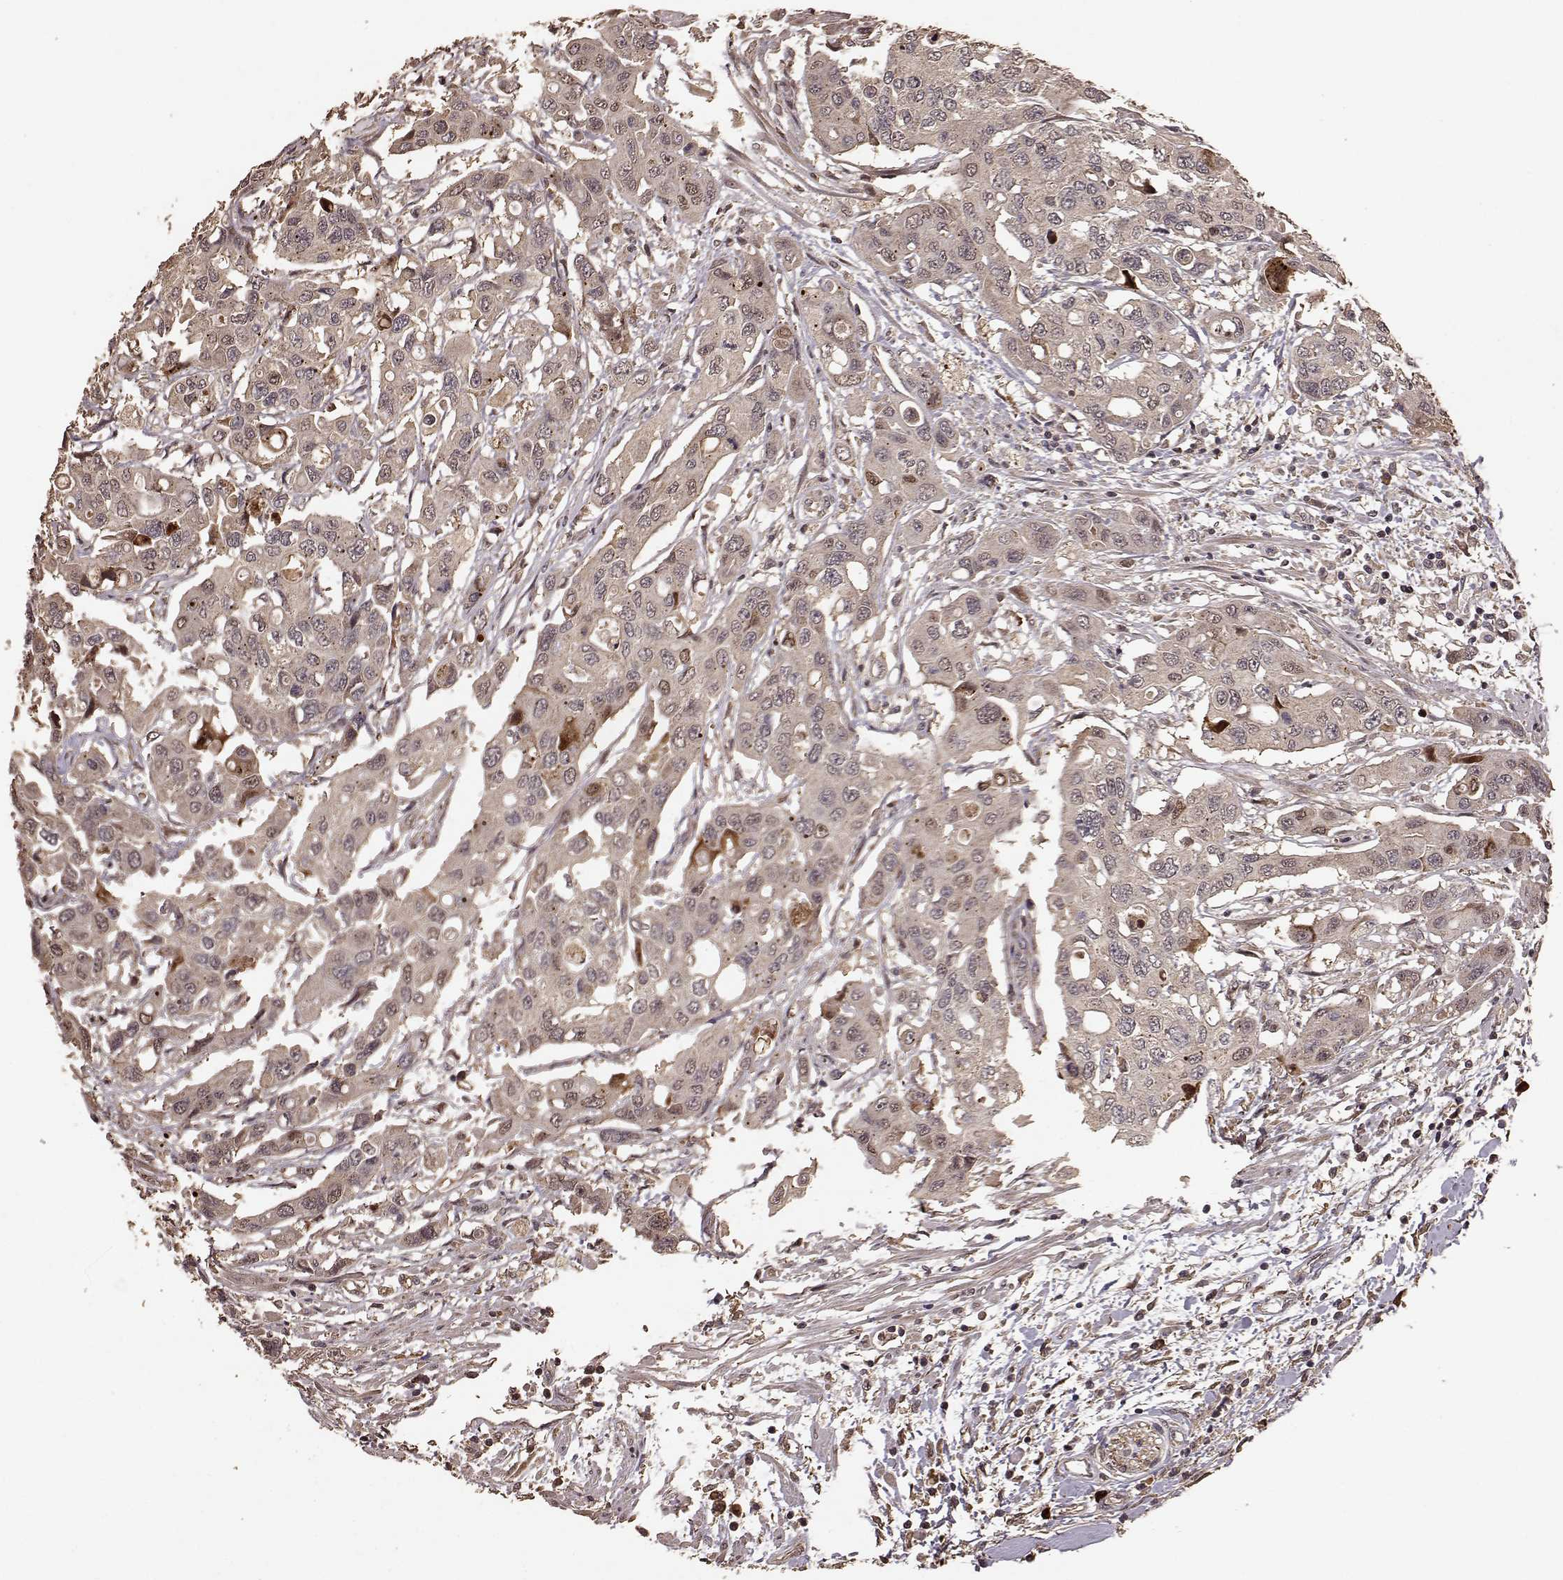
{"staining": {"intensity": "moderate", "quantity": ">75%", "location": "cytoplasmic/membranous"}, "tissue": "colorectal cancer", "cell_type": "Tumor cells", "image_type": "cancer", "snomed": [{"axis": "morphology", "description": "Adenocarcinoma, NOS"}, {"axis": "topography", "description": "Colon"}], "caption": "Immunohistochemistry image of human colorectal cancer (adenocarcinoma) stained for a protein (brown), which shows medium levels of moderate cytoplasmic/membranous staining in about >75% of tumor cells.", "gene": "USP15", "patient": {"sex": "male", "age": 77}}